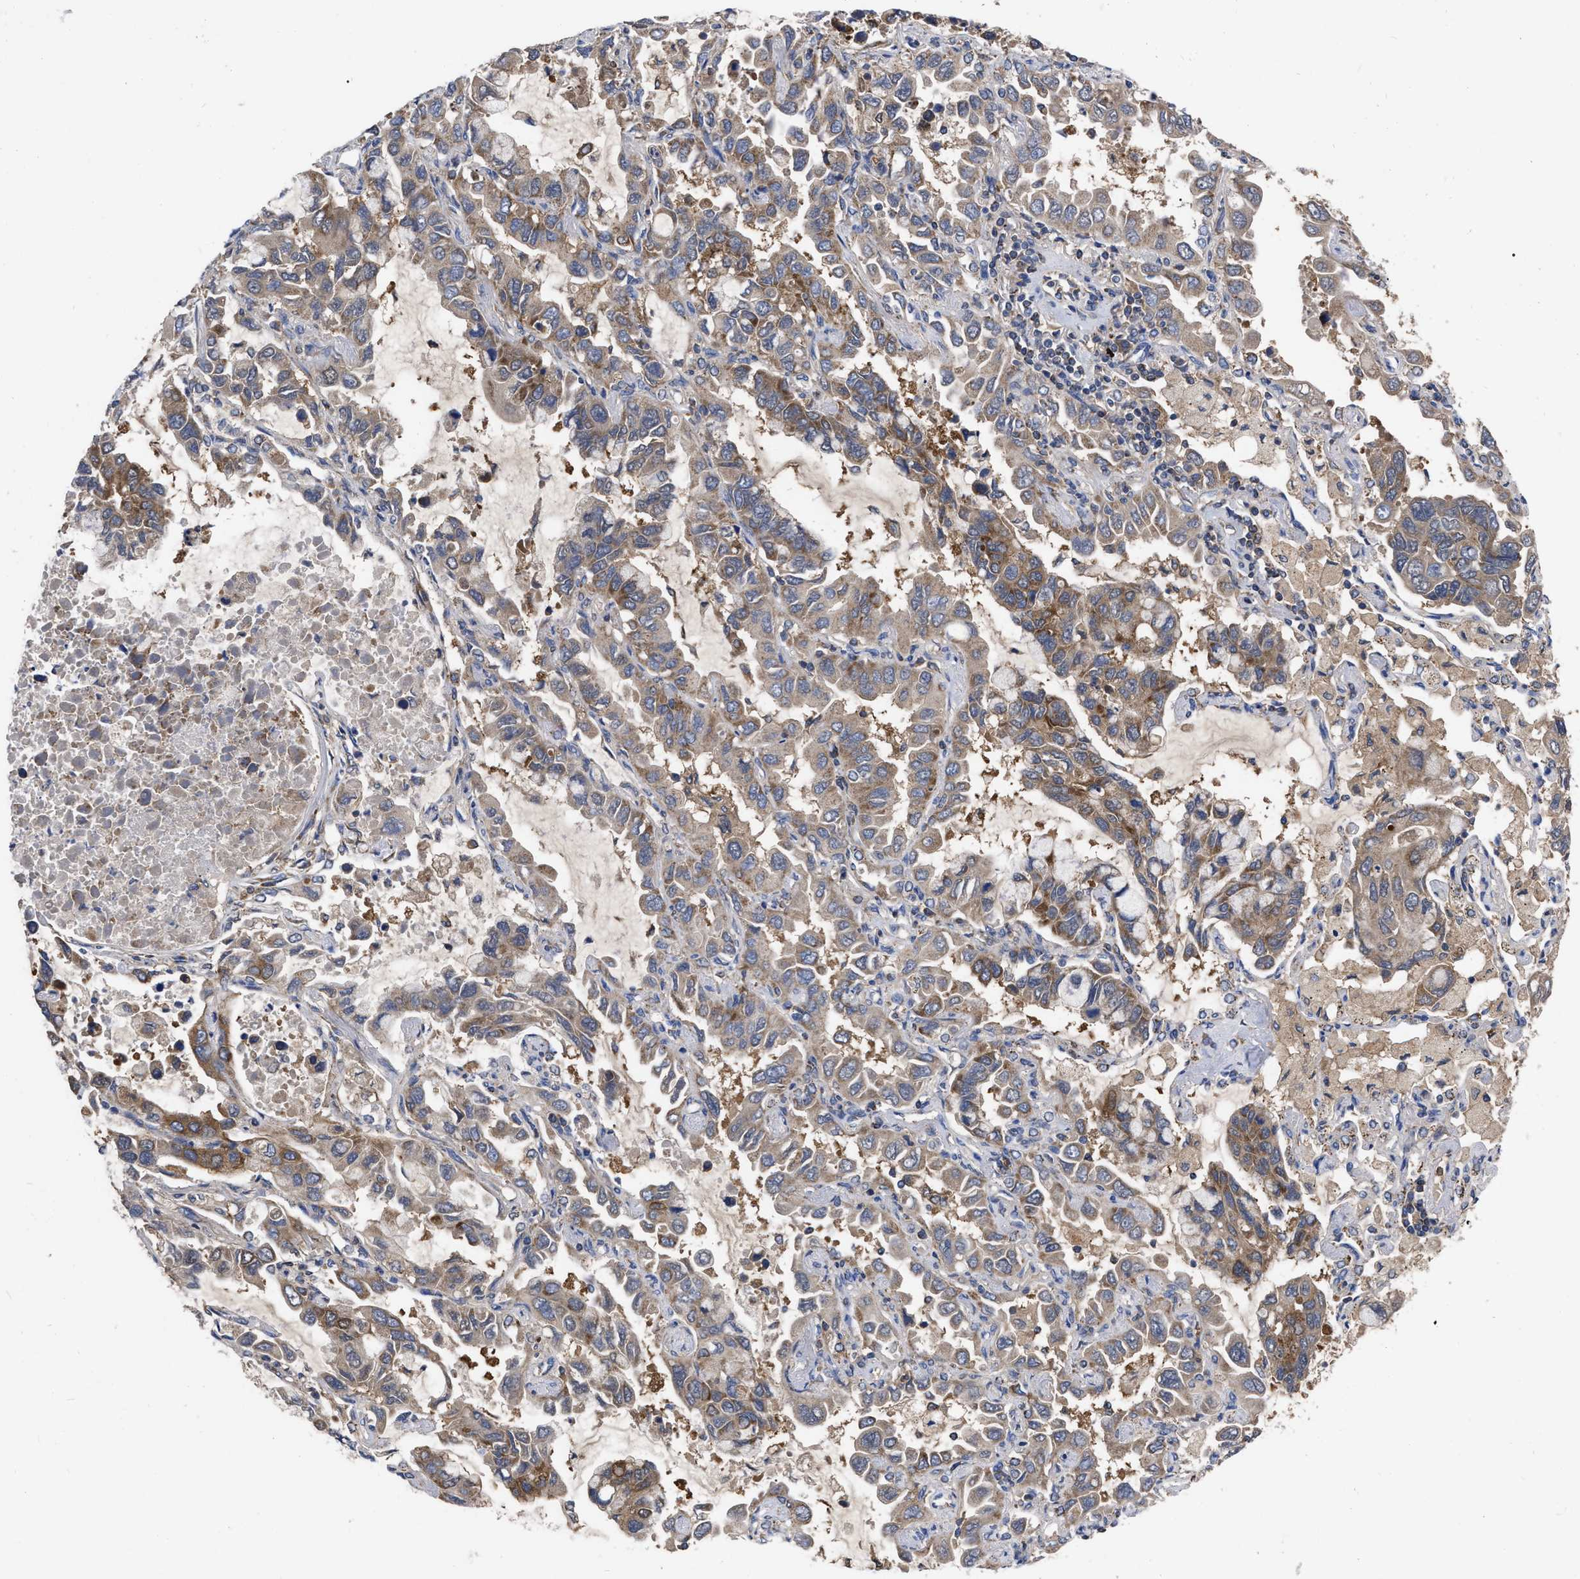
{"staining": {"intensity": "moderate", "quantity": ">75%", "location": "cytoplasmic/membranous"}, "tissue": "lung cancer", "cell_type": "Tumor cells", "image_type": "cancer", "snomed": [{"axis": "morphology", "description": "Adenocarcinoma, NOS"}, {"axis": "topography", "description": "Lung"}], "caption": "Tumor cells exhibit medium levels of moderate cytoplasmic/membranous expression in about >75% of cells in adenocarcinoma (lung).", "gene": "CDKN2C", "patient": {"sex": "male", "age": 64}}